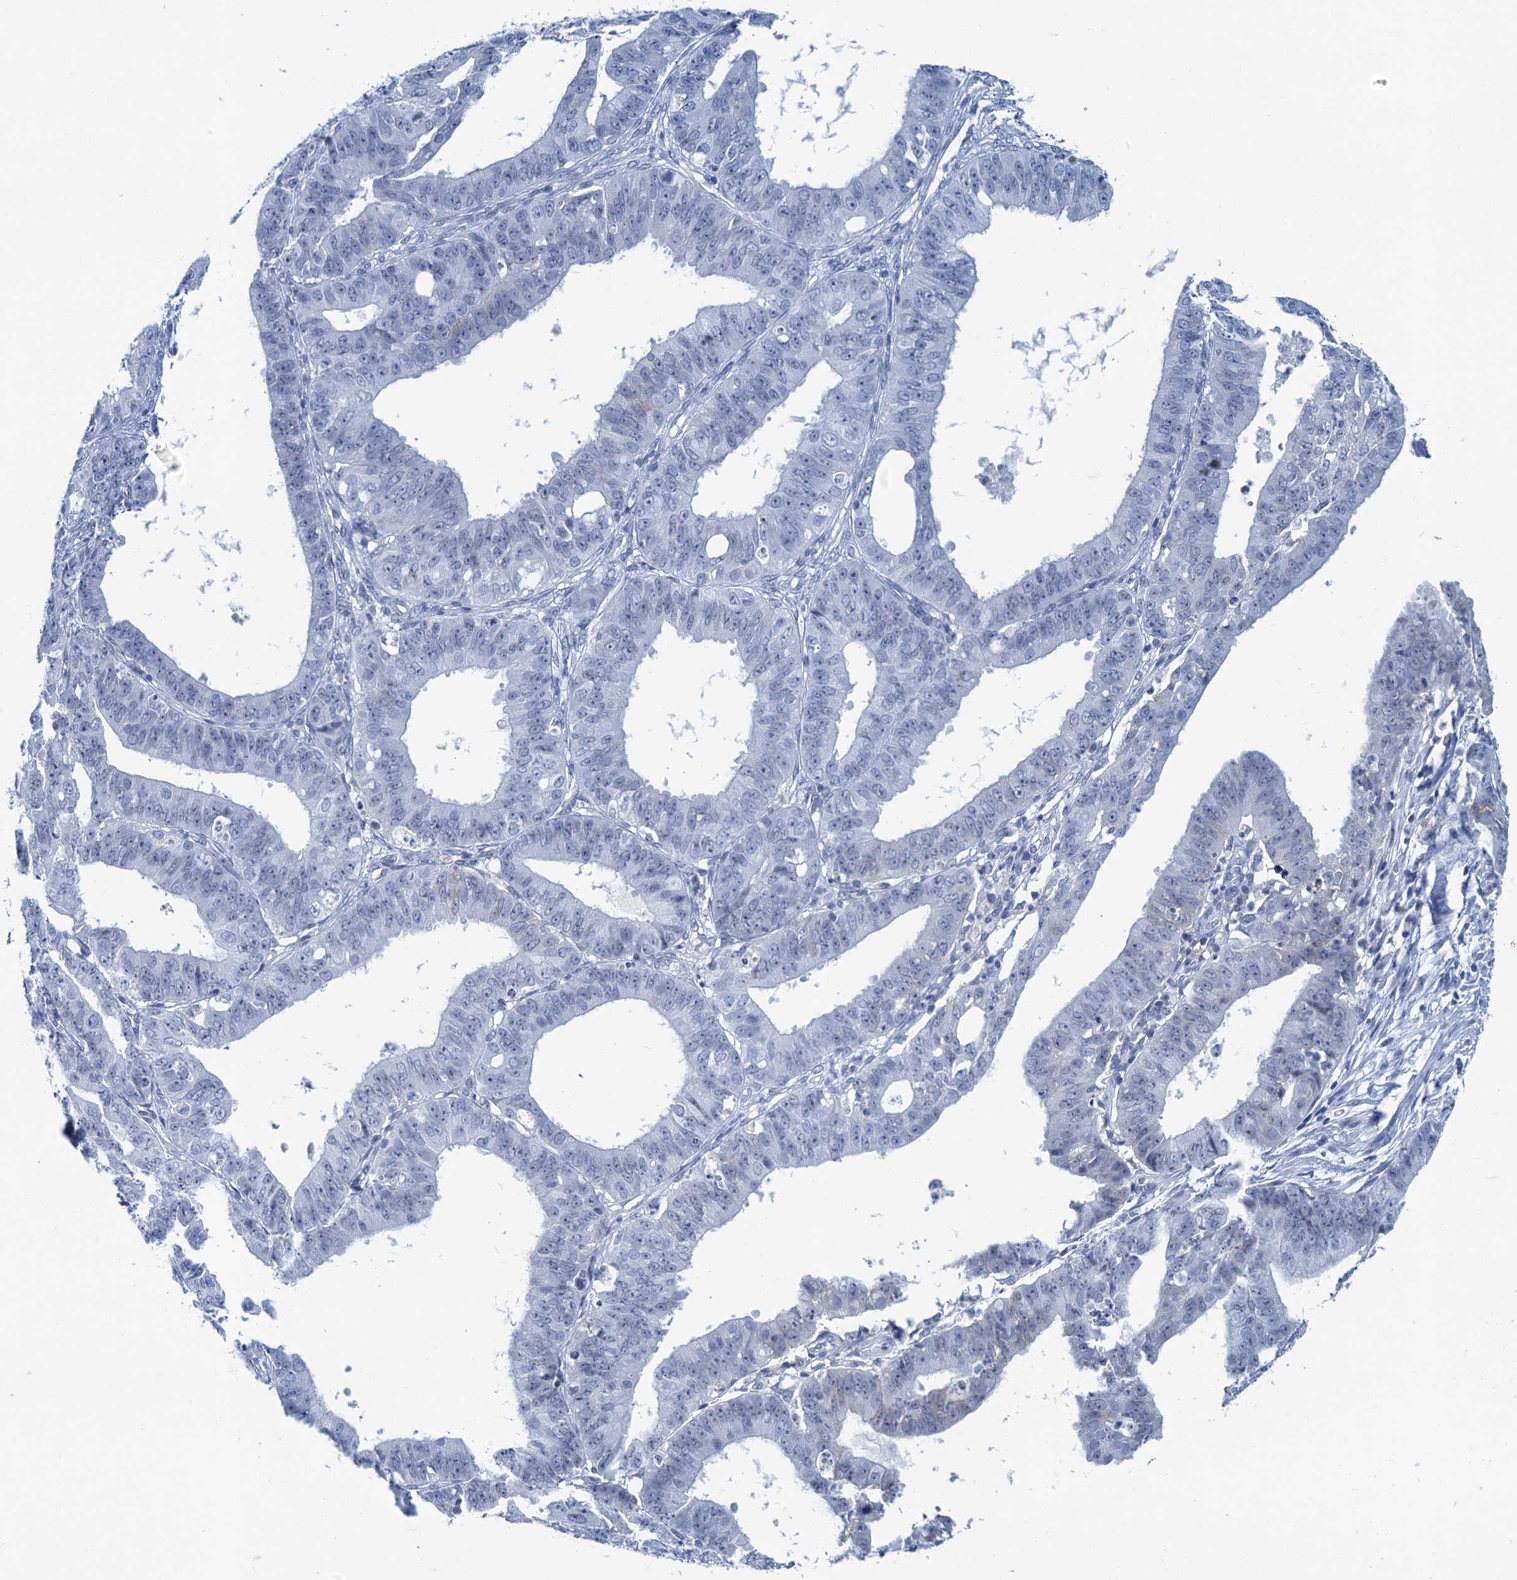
{"staining": {"intensity": "negative", "quantity": "none", "location": "none"}, "tissue": "ovarian cancer", "cell_type": "Tumor cells", "image_type": "cancer", "snomed": [{"axis": "morphology", "description": "Carcinoma, endometroid"}, {"axis": "topography", "description": "Appendix"}, {"axis": "topography", "description": "Ovary"}], "caption": "A micrograph of human ovarian cancer is negative for staining in tumor cells. (Brightfield microscopy of DAB immunohistochemistry at high magnification).", "gene": "HAPSTR1", "patient": {"sex": "female", "age": 42}}